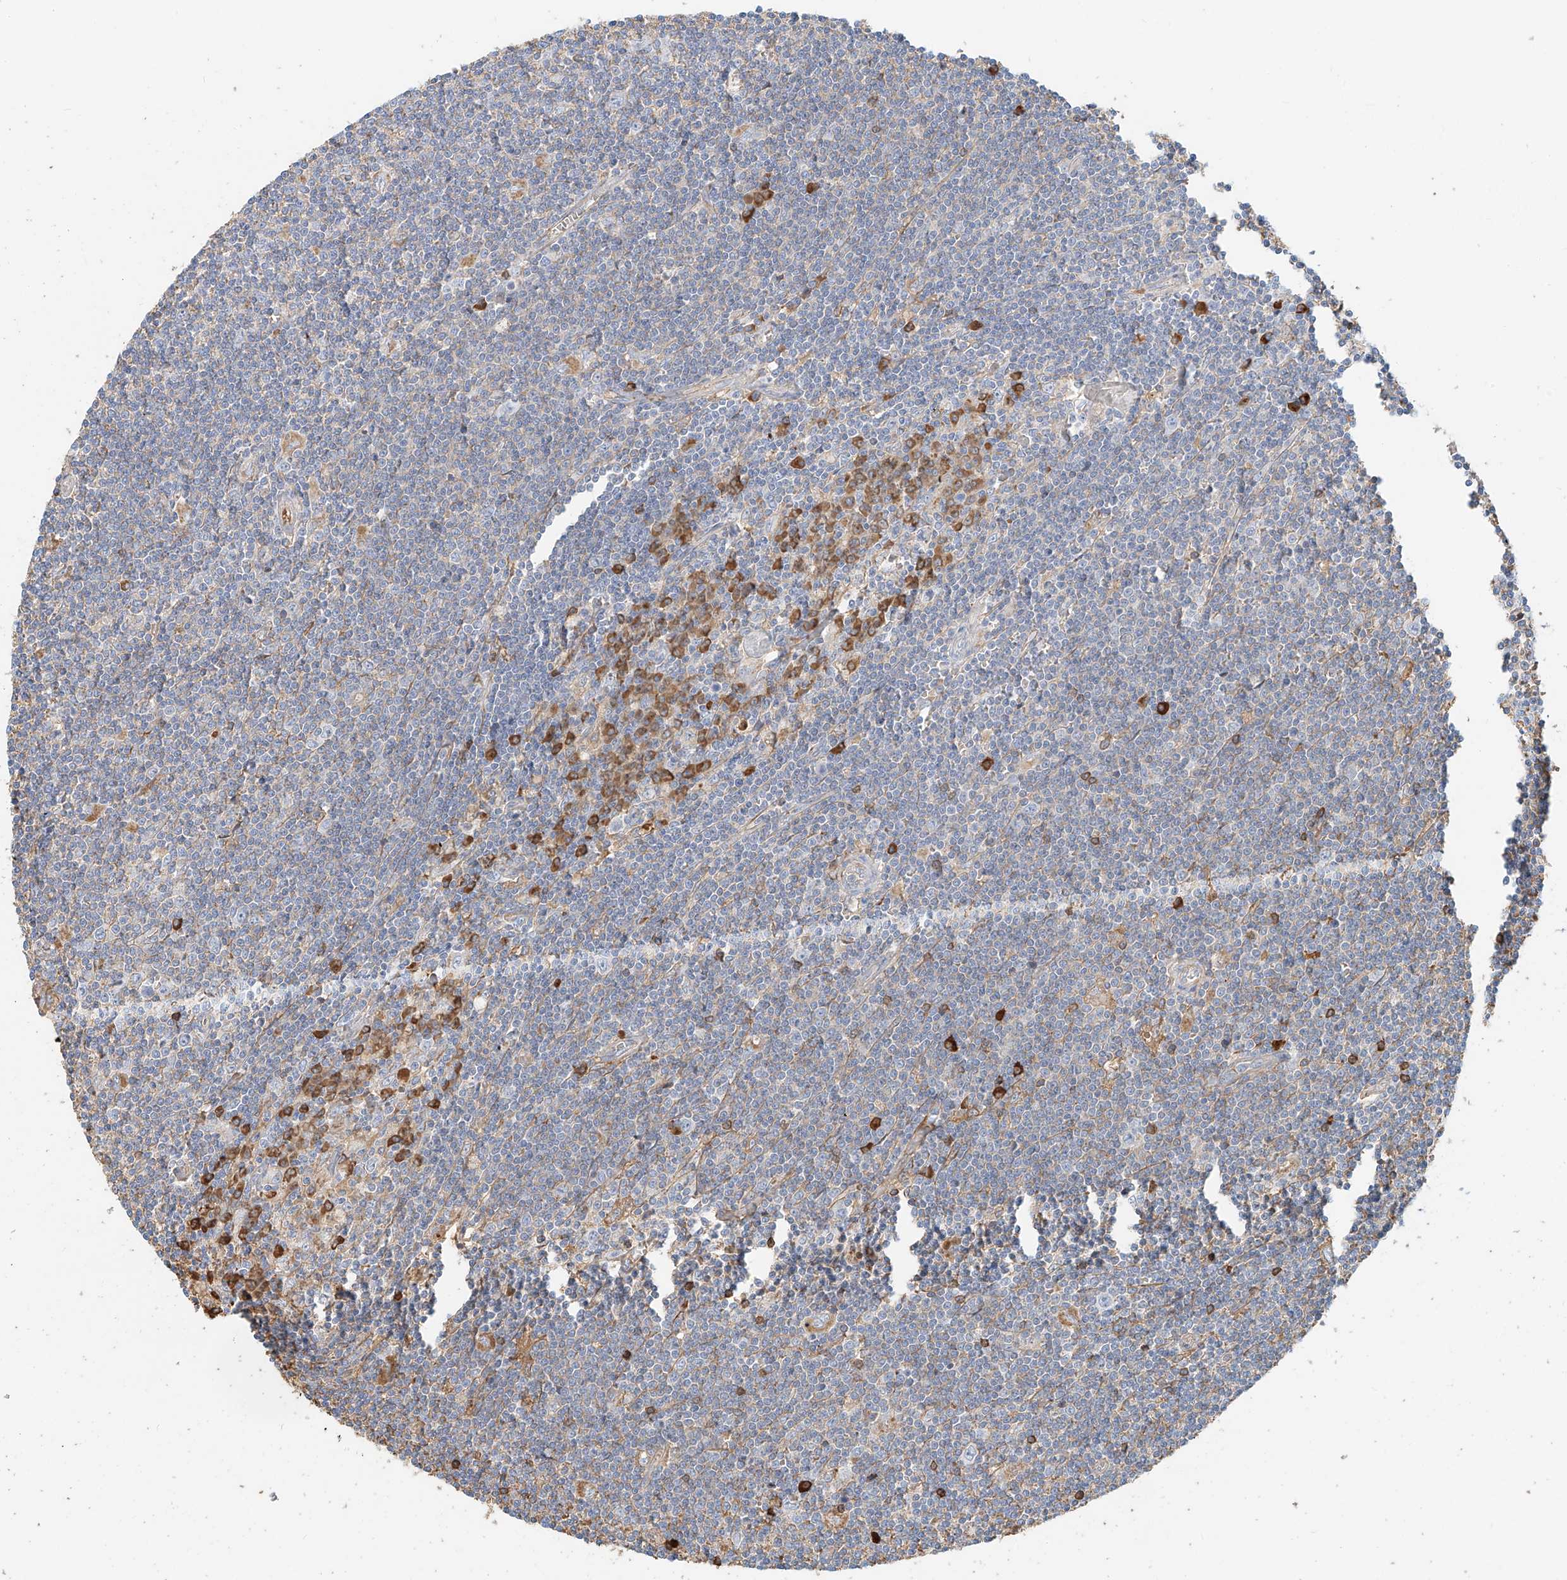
{"staining": {"intensity": "negative", "quantity": "none", "location": "none"}, "tissue": "lymphoma", "cell_type": "Tumor cells", "image_type": "cancer", "snomed": [{"axis": "morphology", "description": "Malignant lymphoma, non-Hodgkin's type, Low grade"}, {"axis": "topography", "description": "Spleen"}], "caption": "The photomicrograph displays no significant expression in tumor cells of low-grade malignant lymphoma, non-Hodgkin's type.", "gene": "ZFP30", "patient": {"sex": "male", "age": 76}}